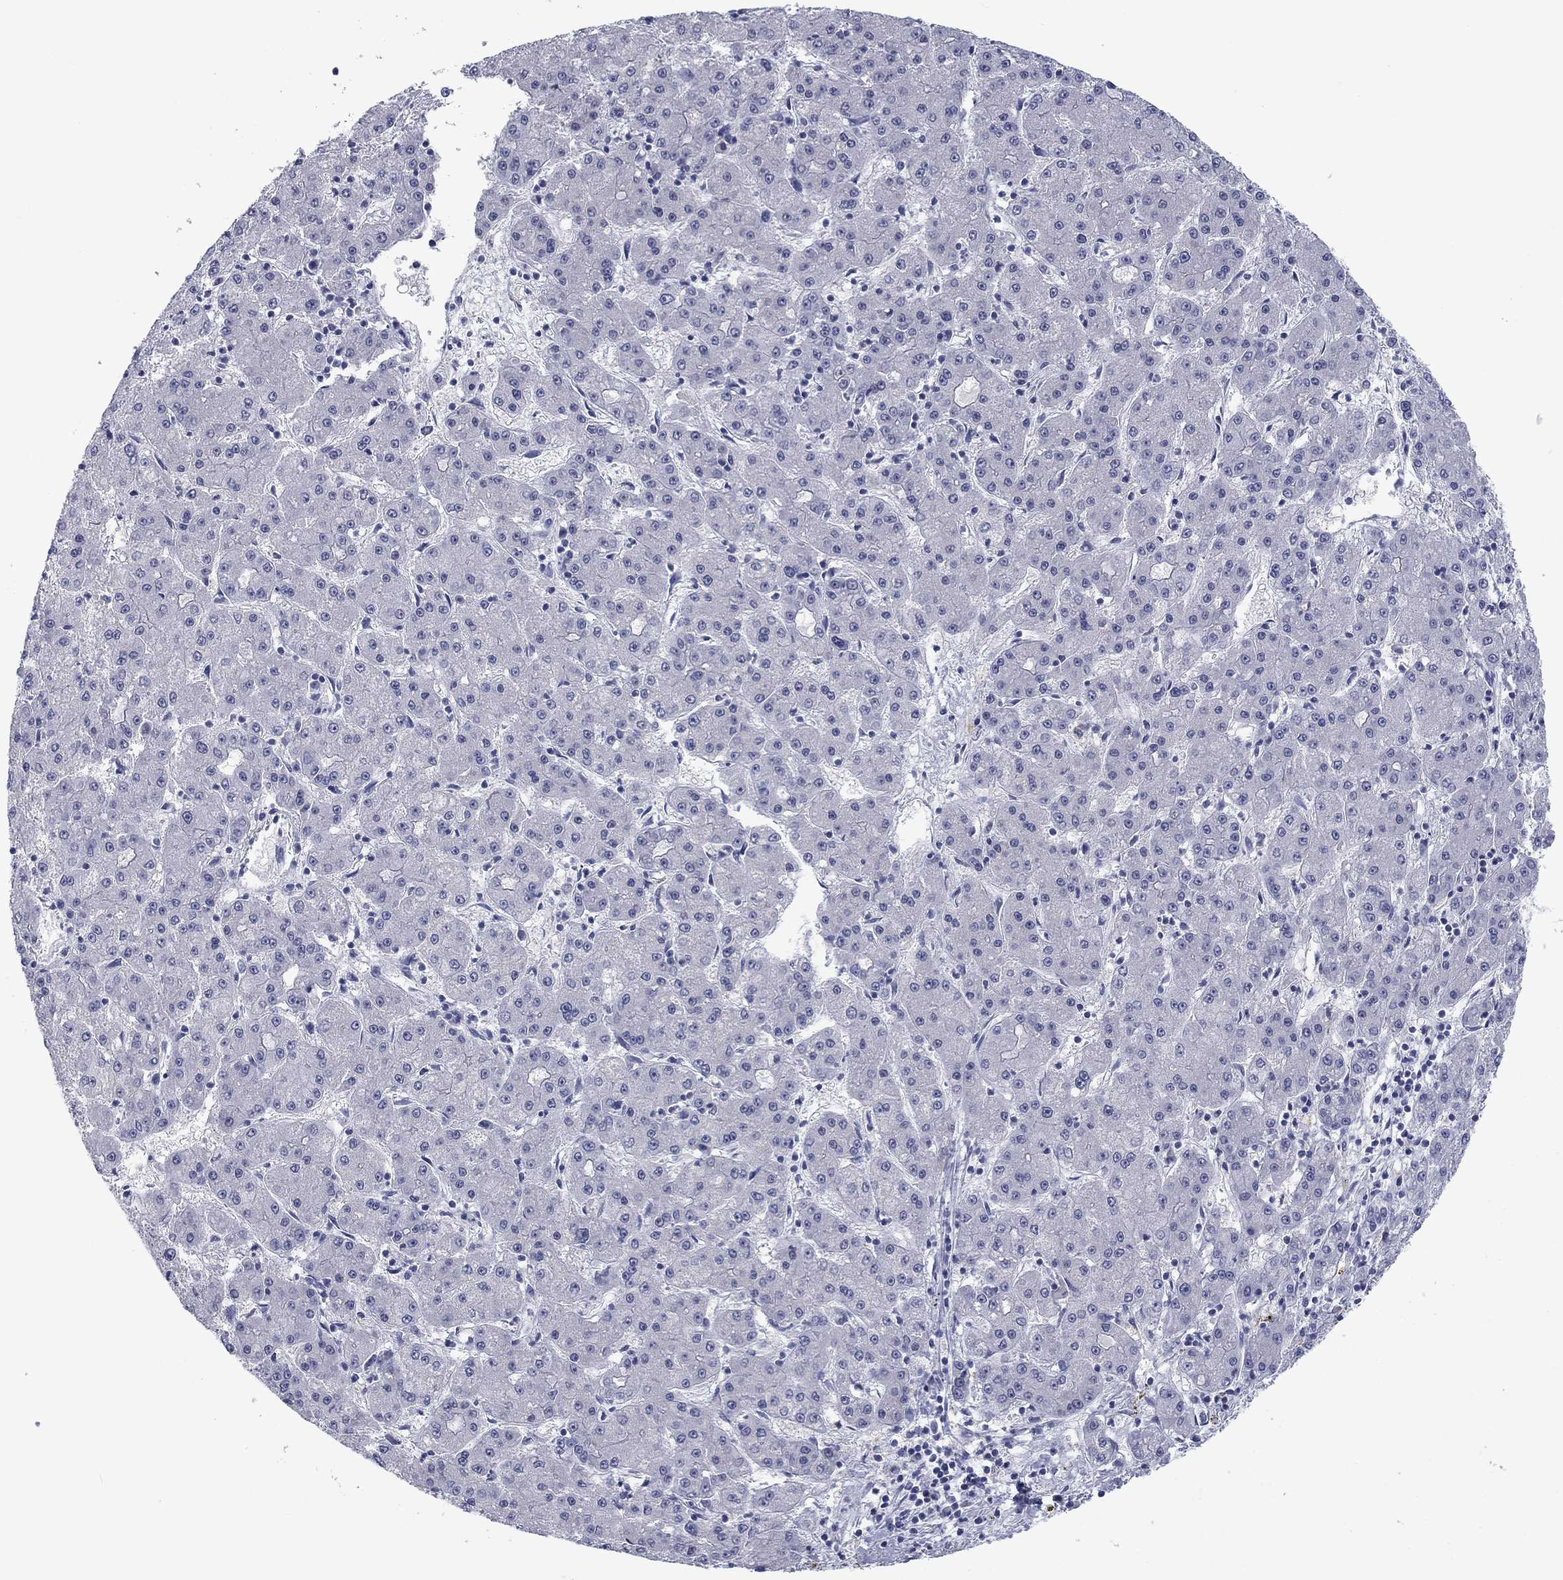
{"staining": {"intensity": "negative", "quantity": "none", "location": "none"}, "tissue": "liver cancer", "cell_type": "Tumor cells", "image_type": "cancer", "snomed": [{"axis": "morphology", "description": "Carcinoma, Hepatocellular, NOS"}, {"axis": "topography", "description": "Liver"}], "caption": "DAB (3,3'-diaminobenzidine) immunohistochemical staining of hepatocellular carcinoma (liver) shows no significant positivity in tumor cells. (DAB IHC, high magnification).", "gene": "CALB1", "patient": {"sex": "male", "age": 73}}